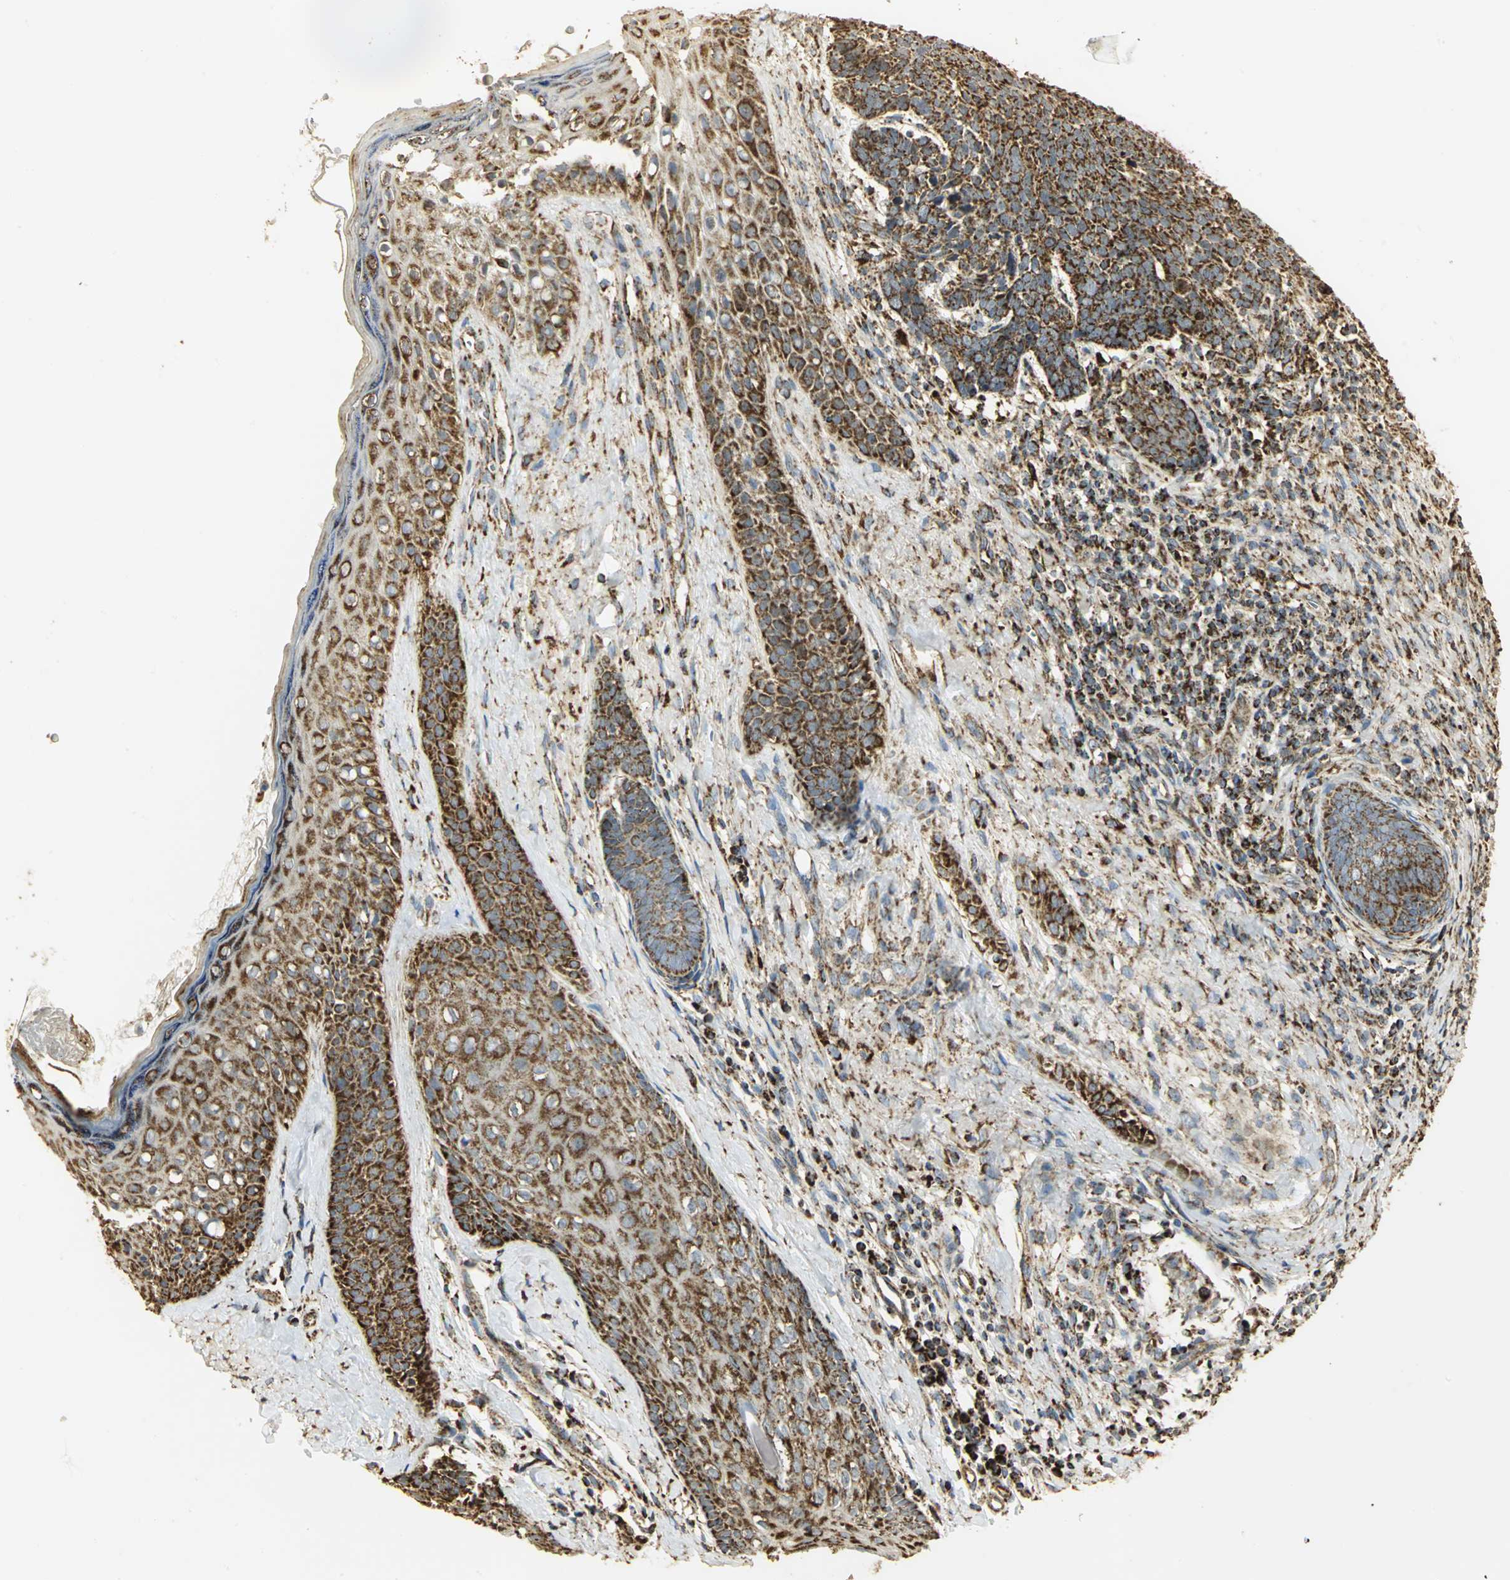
{"staining": {"intensity": "strong", "quantity": ">75%", "location": "cytoplasmic/membranous"}, "tissue": "skin cancer", "cell_type": "Tumor cells", "image_type": "cancer", "snomed": [{"axis": "morphology", "description": "Basal cell carcinoma"}, {"axis": "topography", "description": "Skin"}], "caption": "Immunohistochemistry (DAB) staining of skin basal cell carcinoma demonstrates strong cytoplasmic/membranous protein positivity in approximately >75% of tumor cells.", "gene": "VDAC1", "patient": {"sex": "male", "age": 84}}